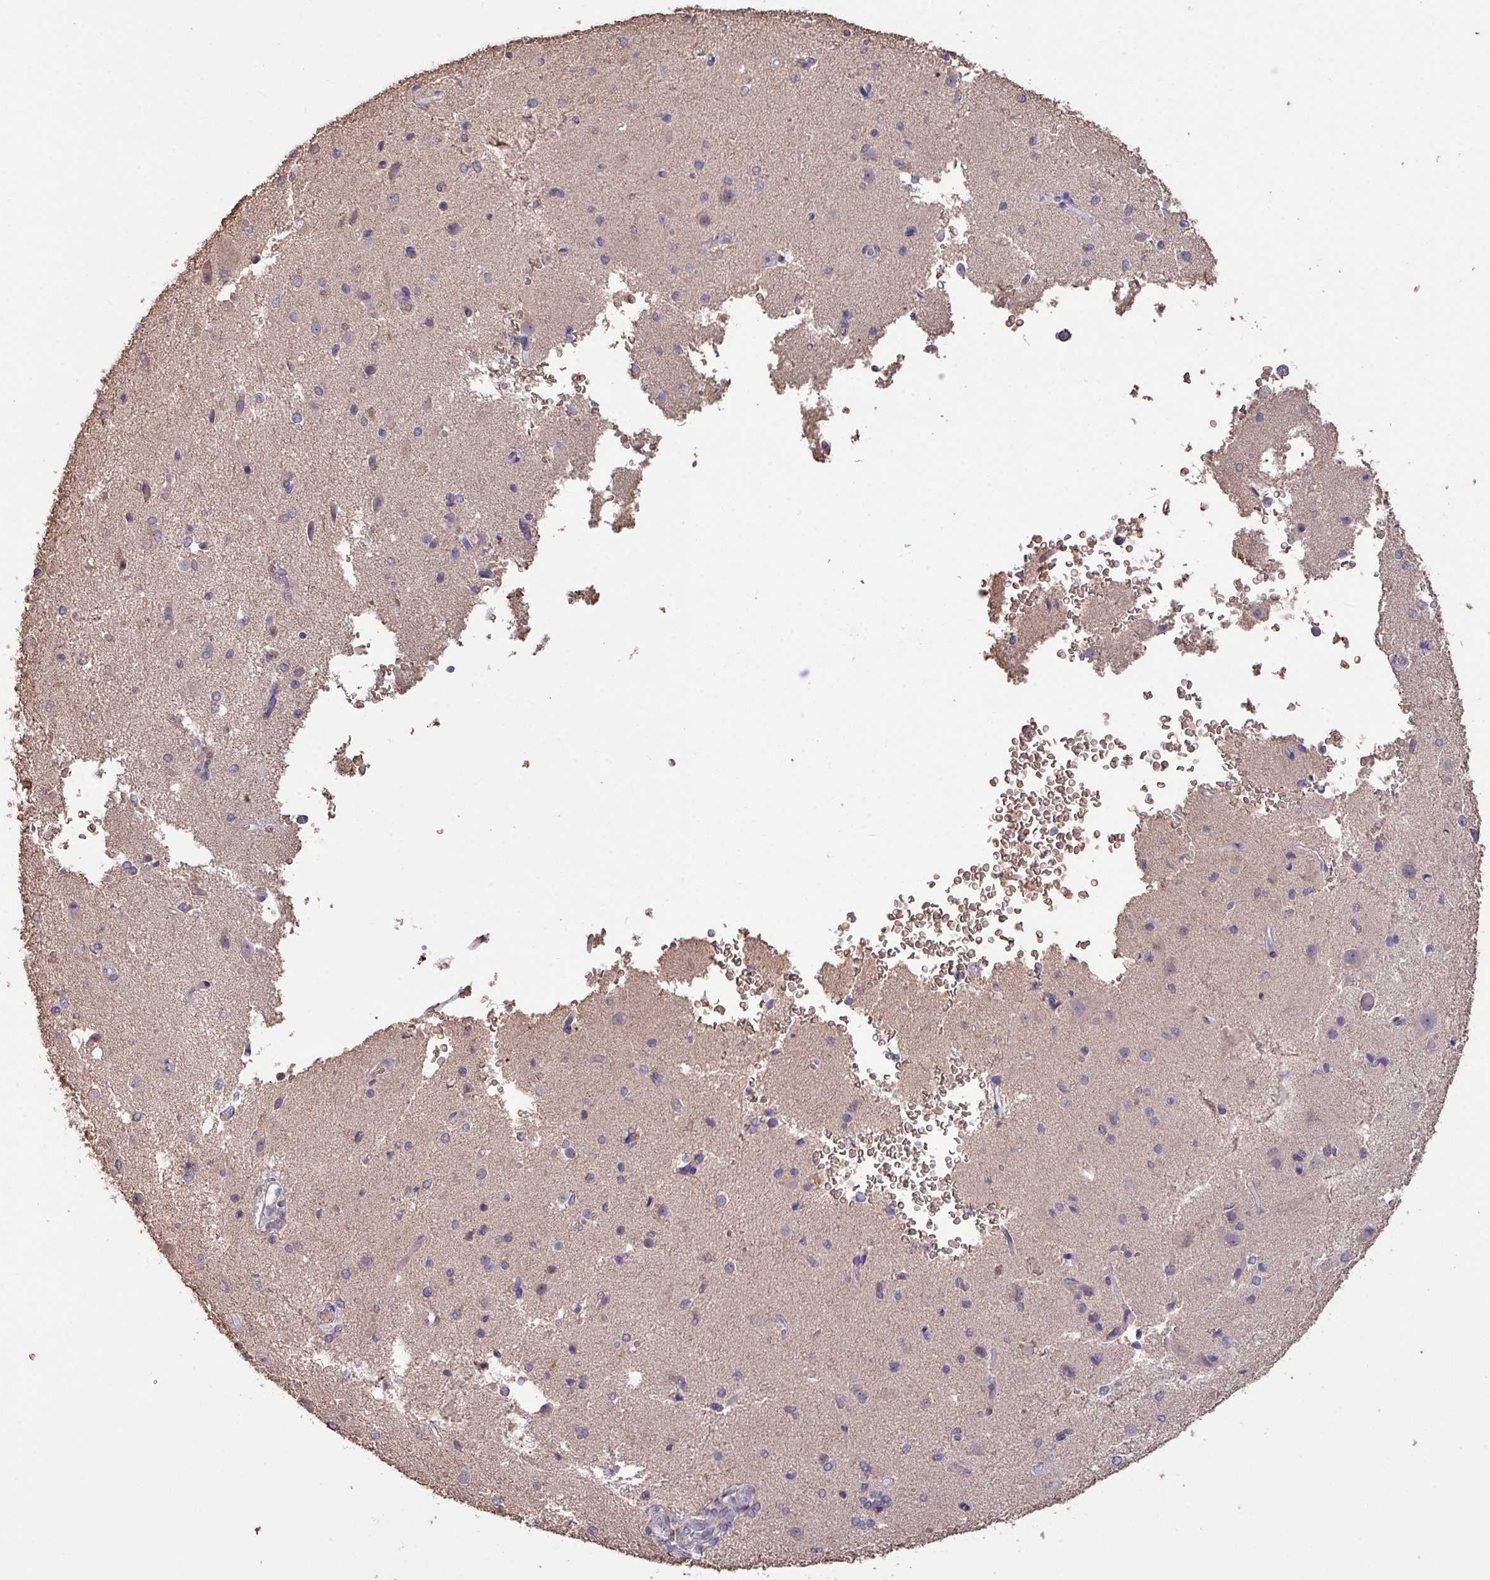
{"staining": {"intensity": "weak", "quantity": ">75%", "location": "cytoplasmic/membranous"}, "tissue": "cerebral cortex", "cell_type": "Endothelial cells", "image_type": "normal", "snomed": [{"axis": "morphology", "description": "Normal tissue, NOS"}, {"axis": "morphology", "description": "Inflammation, NOS"}, {"axis": "topography", "description": "Cerebral cortex"}], "caption": "The histopathology image reveals immunohistochemical staining of unremarkable cerebral cortex. There is weak cytoplasmic/membranous positivity is seen in approximately >75% of endothelial cells.", "gene": "CAMK2A", "patient": {"sex": "male", "age": 6}}